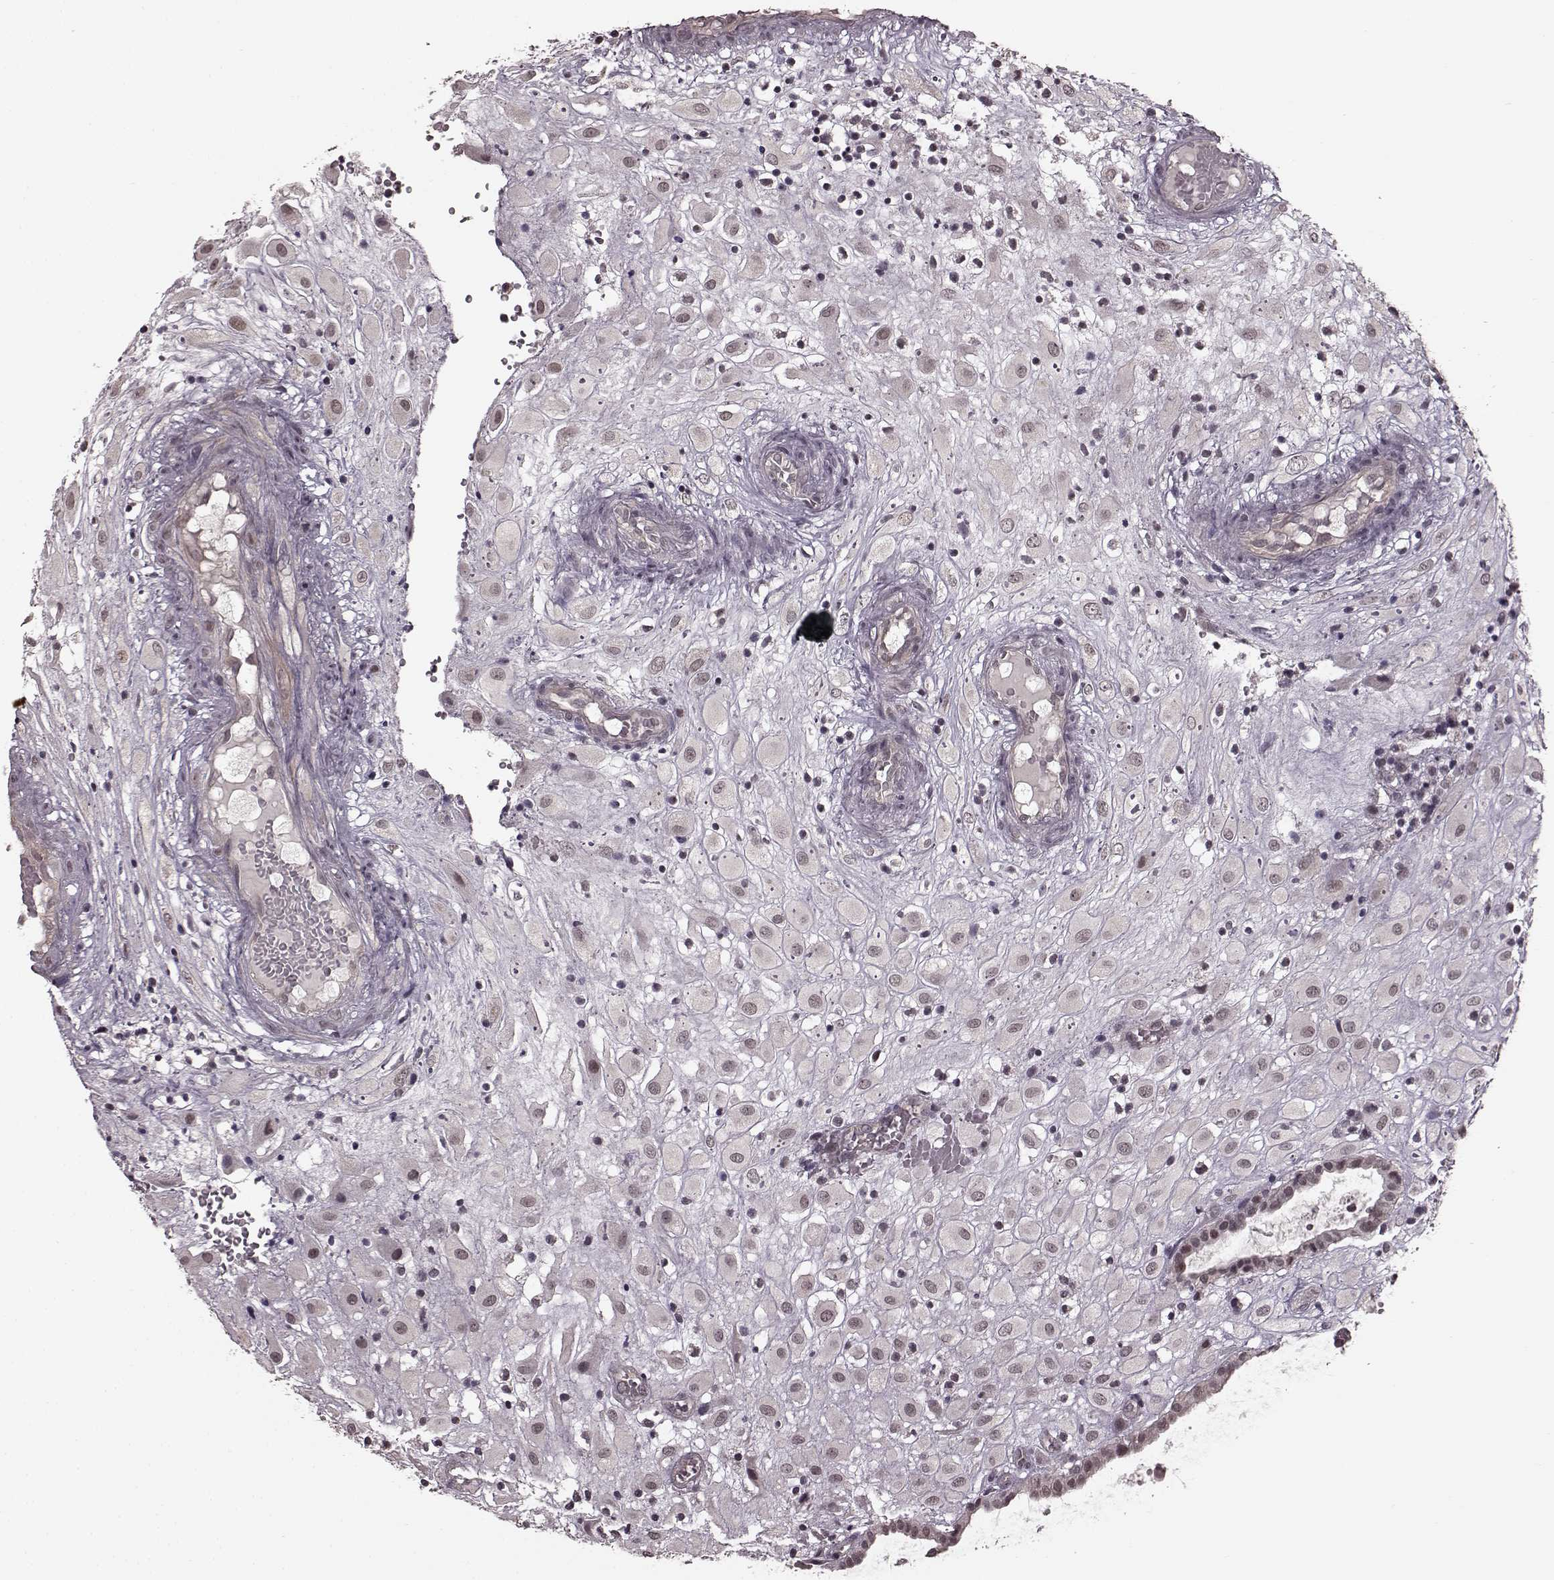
{"staining": {"intensity": "weak", "quantity": ">75%", "location": "nuclear"}, "tissue": "placenta", "cell_type": "Decidual cells", "image_type": "normal", "snomed": [{"axis": "morphology", "description": "Normal tissue, NOS"}, {"axis": "topography", "description": "Placenta"}], "caption": "Protein staining of unremarkable placenta demonstrates weak nuclear staining in approximately >75% of decidual cells.", "gene": "PLCB4", "patient": {"sex": "female", "age": 24}}